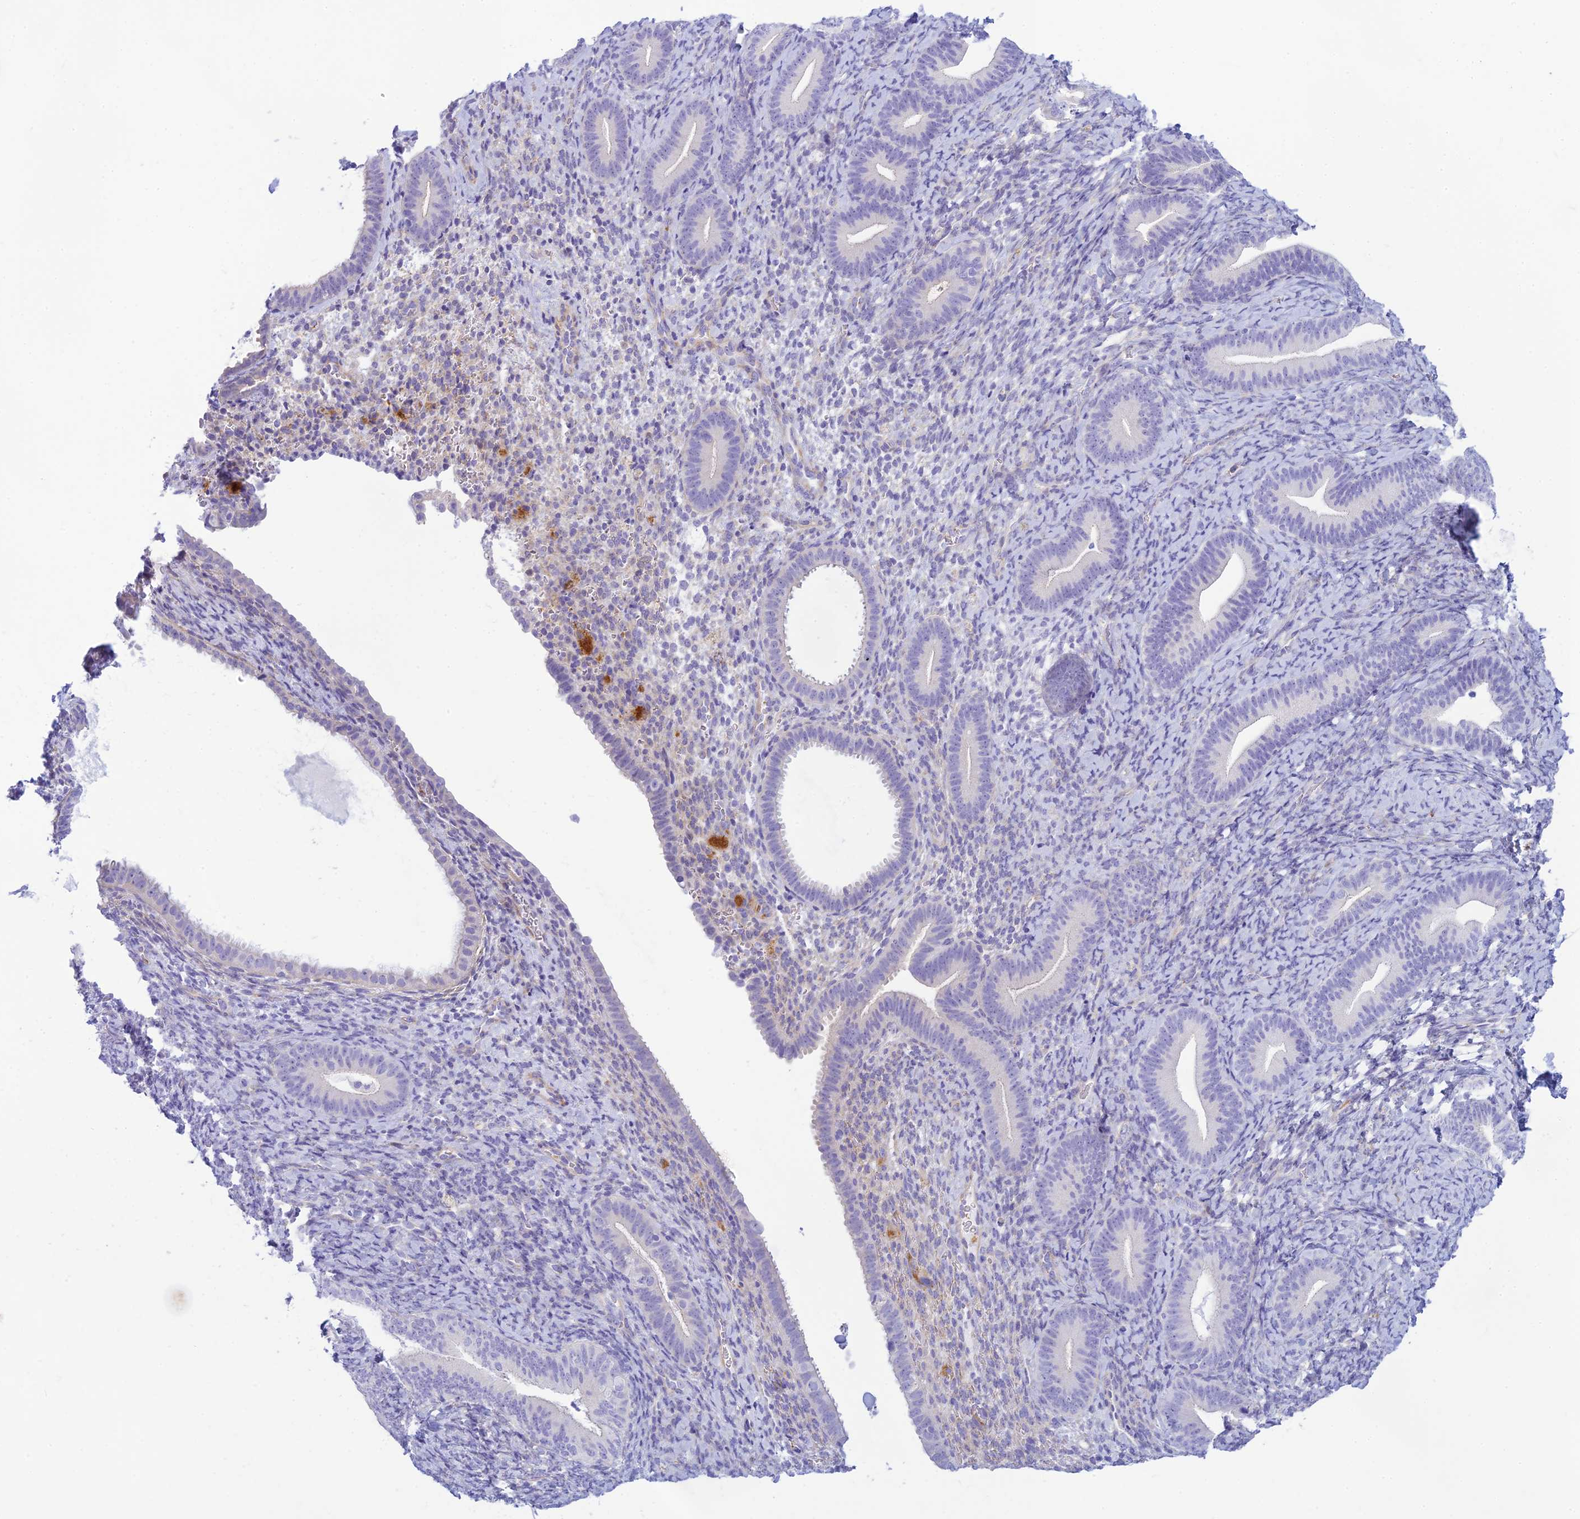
{"staining": {"intensity": "negative", "quantity": "none", "location": "none"}, "tissue": "endometrium", "cell_type": "Cells in endometrial stroma", "image_type": "normal", "snomed": [{"axis": "morphology", "description": "Normal tissue, NOS"}, {"axis": "topography", "description": "Endometrium"}], "caption": "Immunohistochemistry (IHC) of normal endometrium reveals no expression in cells in endometrial stroma. (DAB (3,3'-diaminobenzidine) immunohistochemistry visualized using brightfield microscopy, high magnification).", "gene": "FBXW4", "patient": {"sex": "female", "age": 65}}